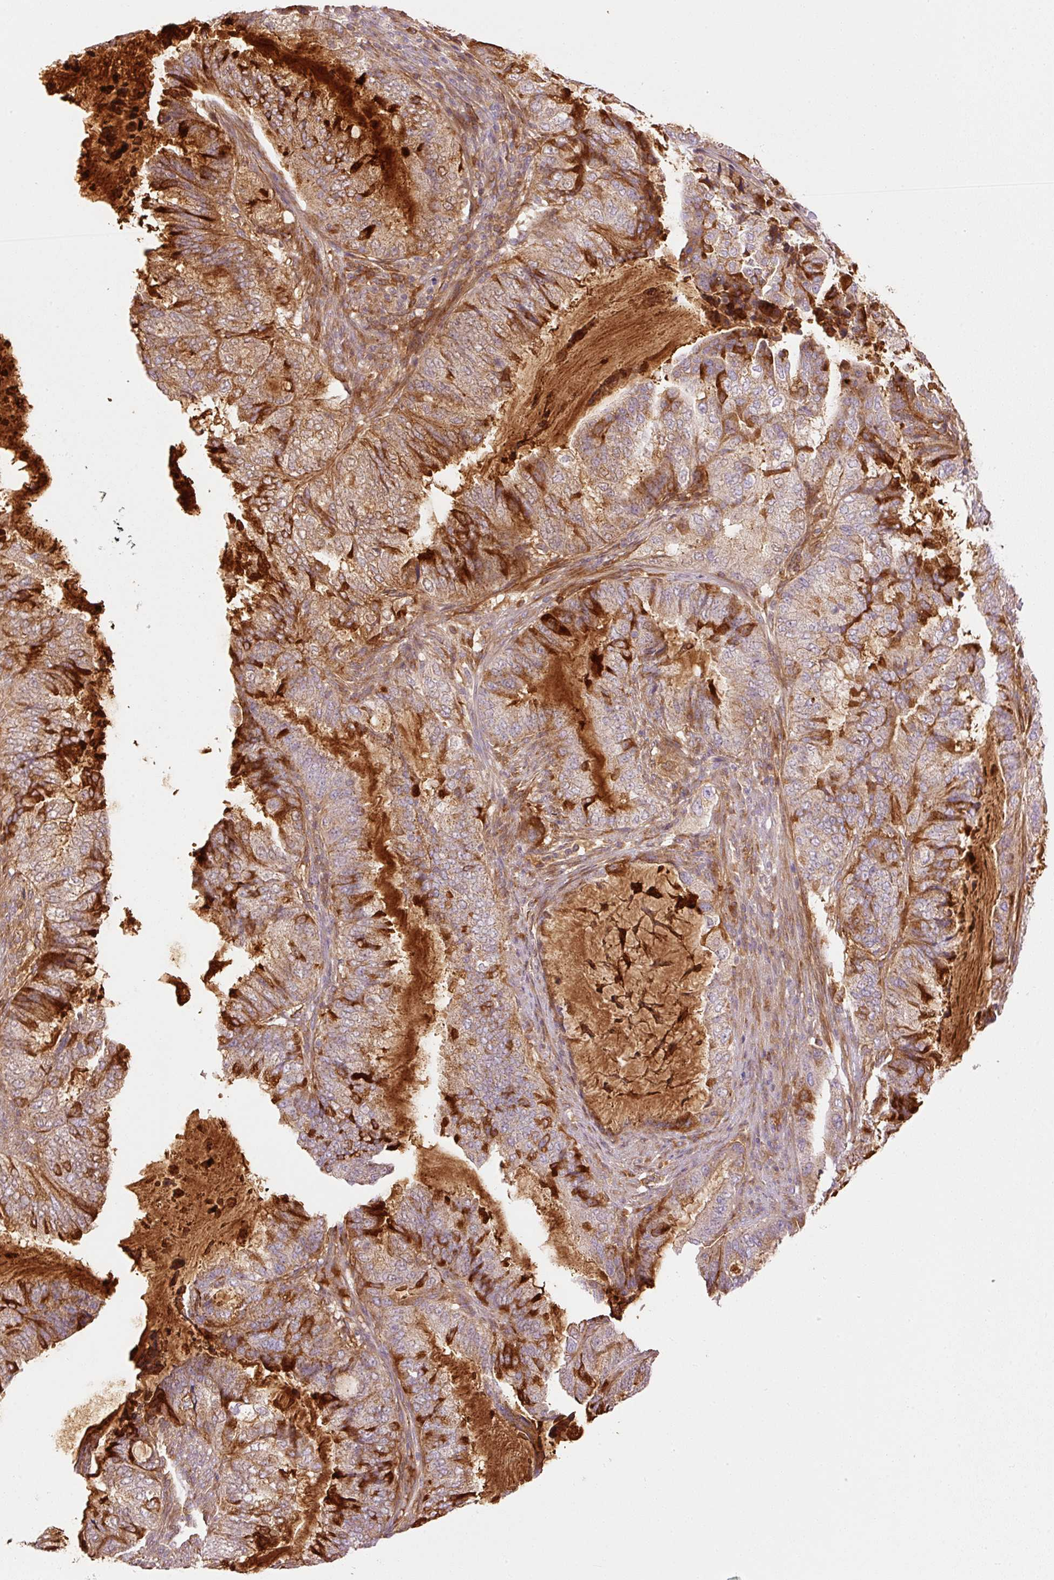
{"staining": {"intensity": "strong", "quantity": "25%-75%", "location": "cytoplasmic/membranous"}, "tissue": "endometrial cancer", "cell_type": "Tumor cells", "image_type": "cancer", "snomed": [{"axis": "morphology", "description": "Adenocarcinoma, NOS"}, {"axis": "topography", "description": "Endometrium"}], "caption": "Protein staining exhibits strong cytoplasmic/membranous staining in about 25%-75% of tumor cells in adenocarcinoma (endometrial).", "gene": "SERPING1", "patient": {"sex": "female", "age": 51}}